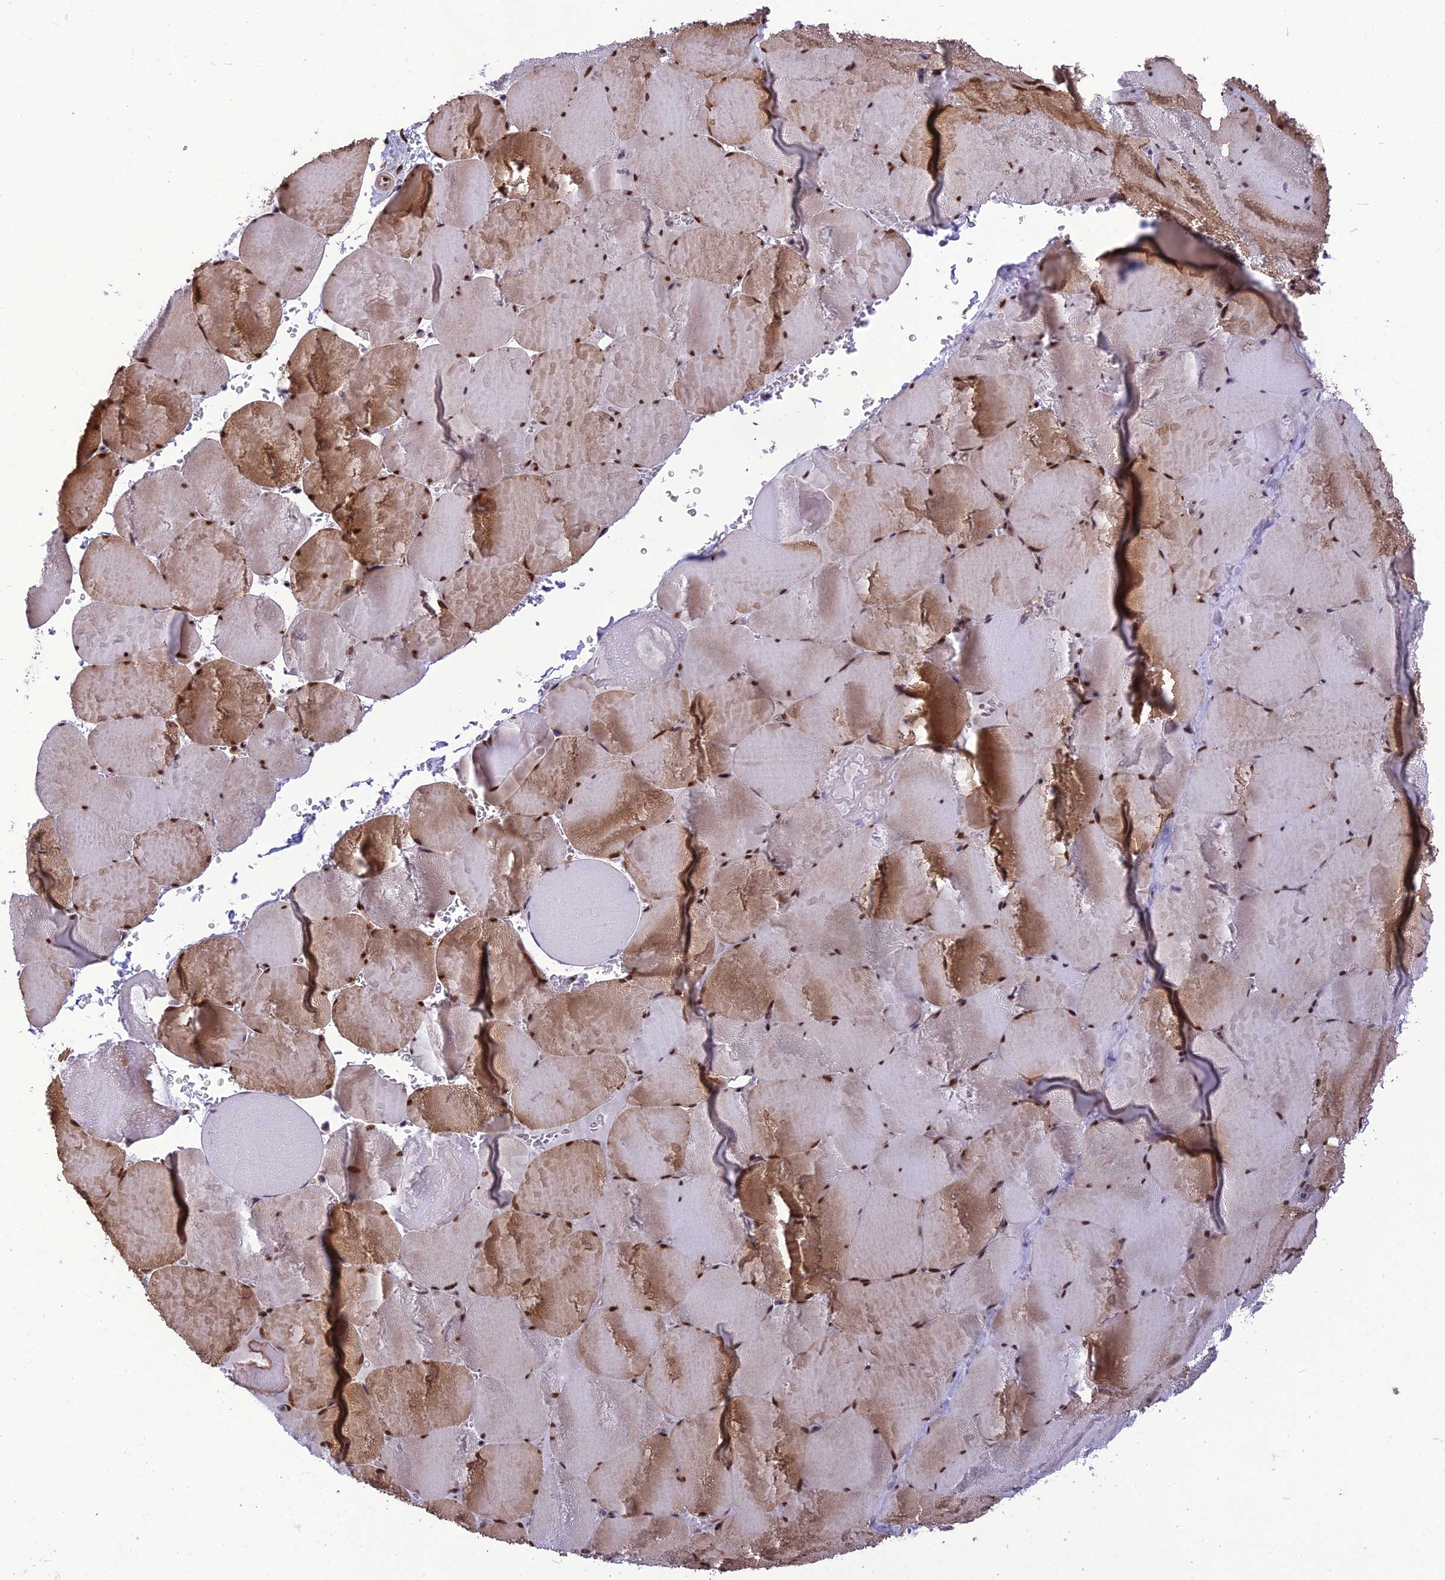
{"staining": {"intensity": "moderate", "quantity": ">75%", "location": "cytoplasmic/membranous,nuclear"}, "tissue": "skeletal muscle", "cell_type": "Myocytes", "image_type": "normal", "snomed": [{"axis": "morphology", "description": "Normal tissue, NOS"}, {"axis": "topography", "description": "Skeletal muscle"}, {"axis": "topography", "description": "Head-Neck"}], "caption": "A micrograph showing moderate cytoplasmic/membranous,nuclear expression in about >75% of myocytes in benign skeletal muscle, as visualized by brown immunohistochemical staining.", "gene": "RTRAF", "patient": {"sex": "male", "age": 66}}